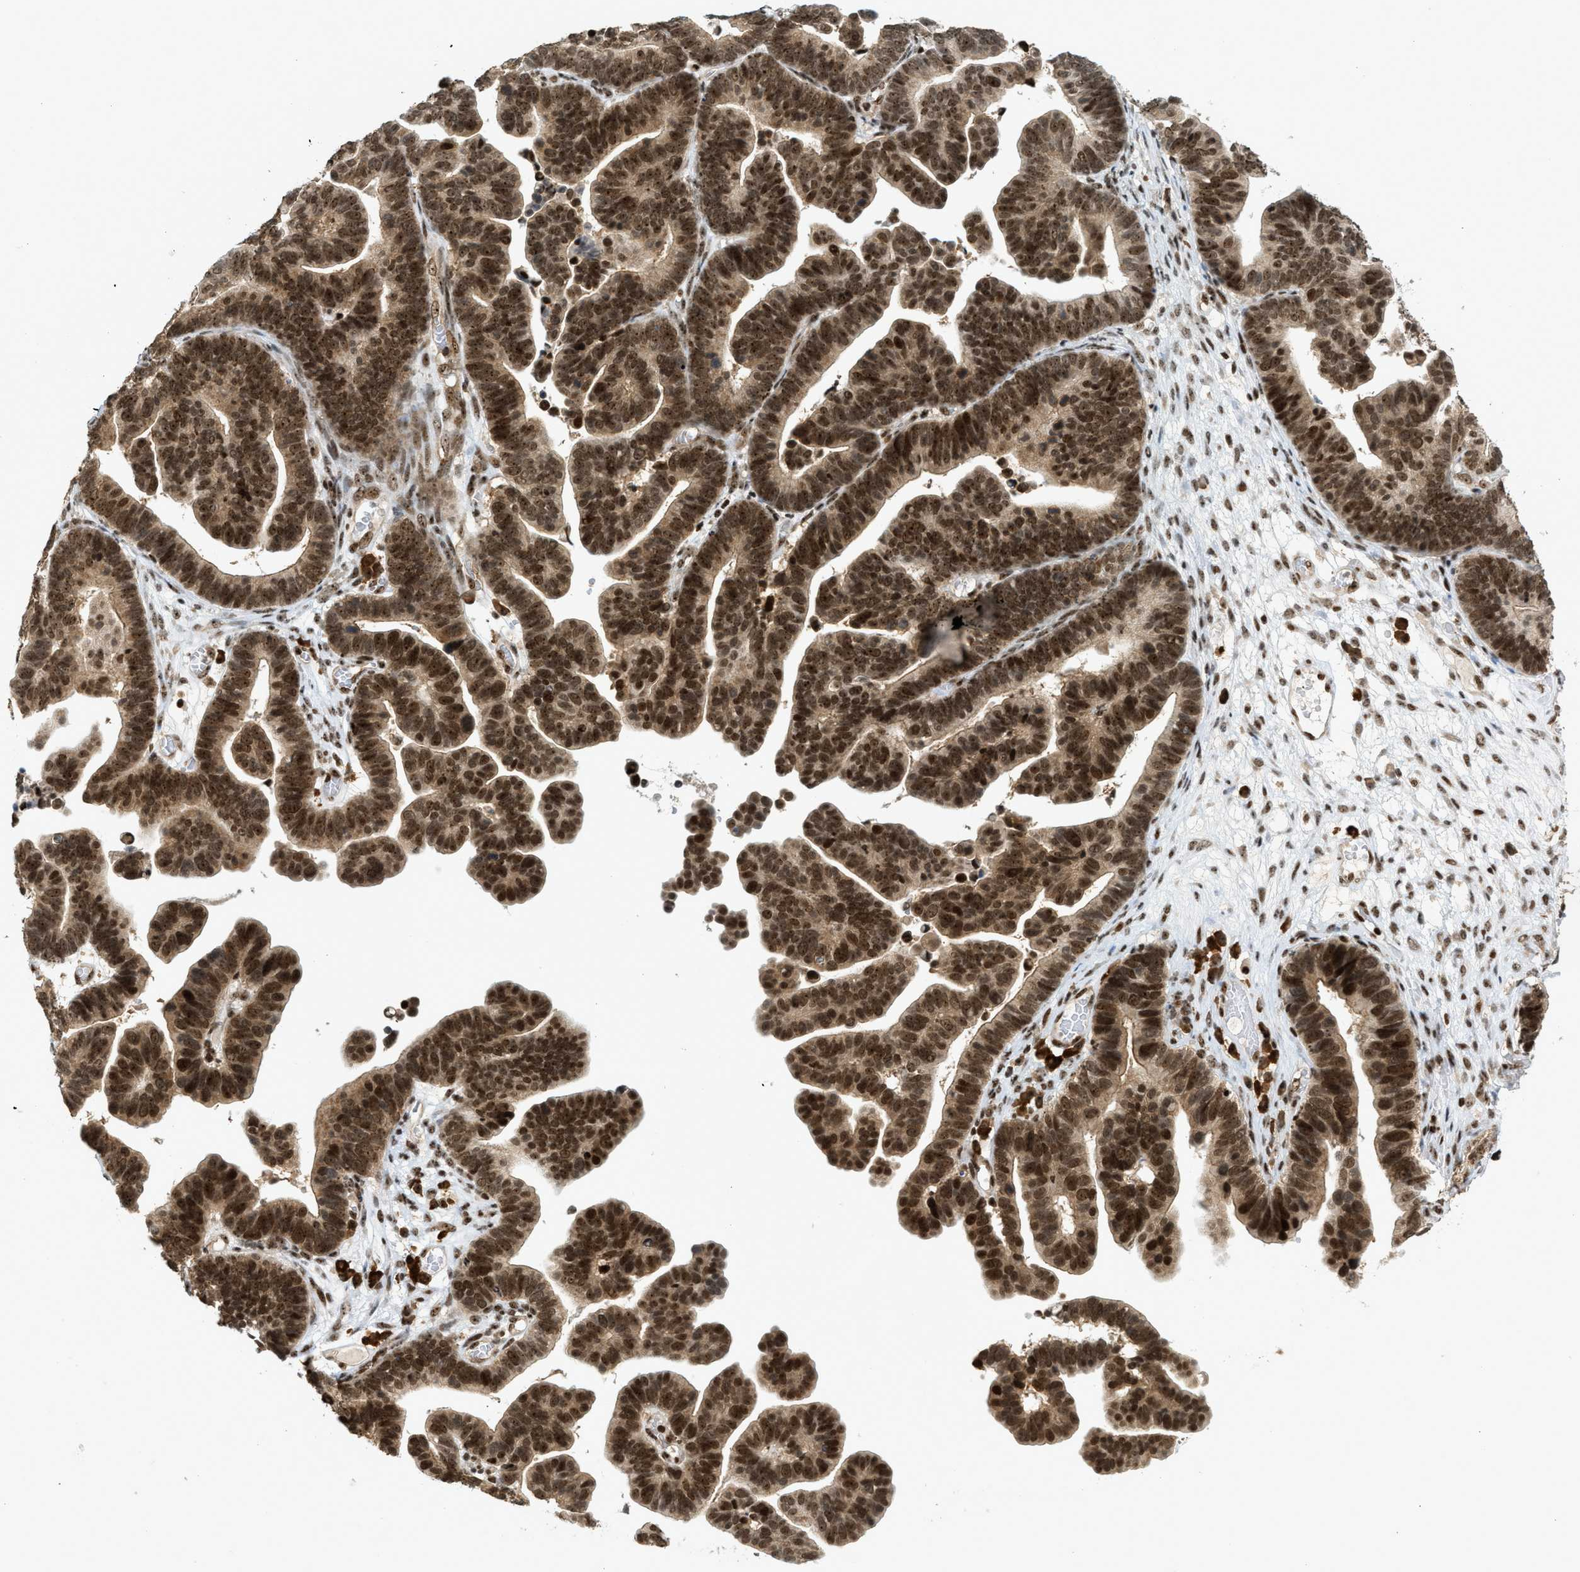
{"staining": {"intensity": "strong", "quantity": ">75%", "location": "nuclear"}, "tissue": "ovarian cancer", "cell_type": "Tumor cells", "image_type": "cancer", "snomed": [{"axis": "morphology", "description": "Cystadenocarcinoma, serous, NOS"}, {"axis": "topography", "description": "Ovary"}], "caption": "A high-resolution micrograph shows IHC staining of ovarian serous cystadenocarcinoma, which reveals strong nuclear expression in approximately >75% of tumor cells.", "gene": "ZNF22", "patient": {"sex": "female", "age": 56}}